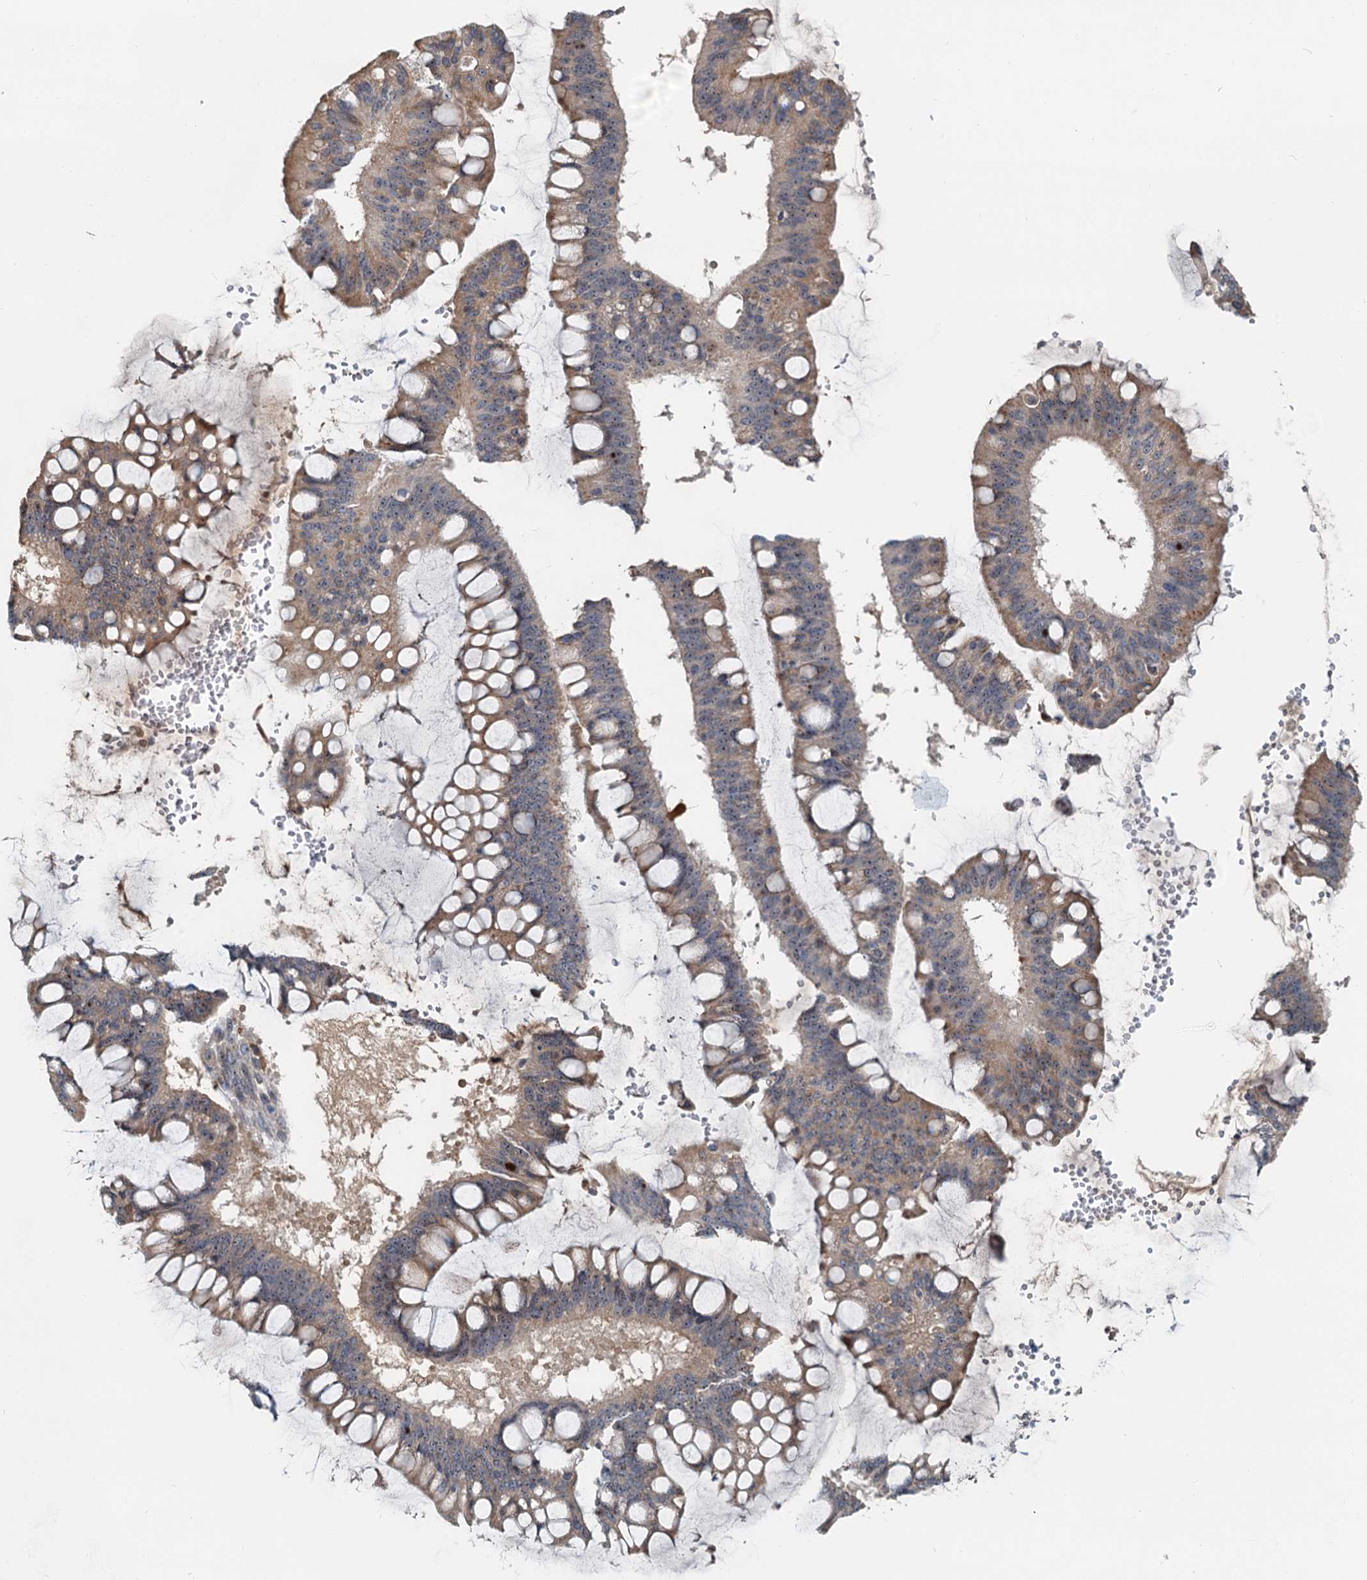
{"staining": {"intensity": "weak", "quantity": ">75%", "location": "cytoplasmic/membranous,nuclear"}, "tissue": "ovarian cancer", "cell_type": "Tumor cells", "image_type": "cancer", "snomed": [{"axis": "morphology", "description": "Cystadenocarcinoma, mucinous, NOS"}, {"axis": "topography", "description": "Ovary"}], "caption": "Immunohistochemical staining of human ovarian cancer (mucinous cystadenocarcinoma) exhibits low levels of weak cytoplasmic/membranous and nuclear positivity in approximately >75% of tumor cells. (DAB = brown stain, brightfield microscopy at high magnification).", "gene": "RGS7BP", "patient": {"sex": "female", "age": 73}}